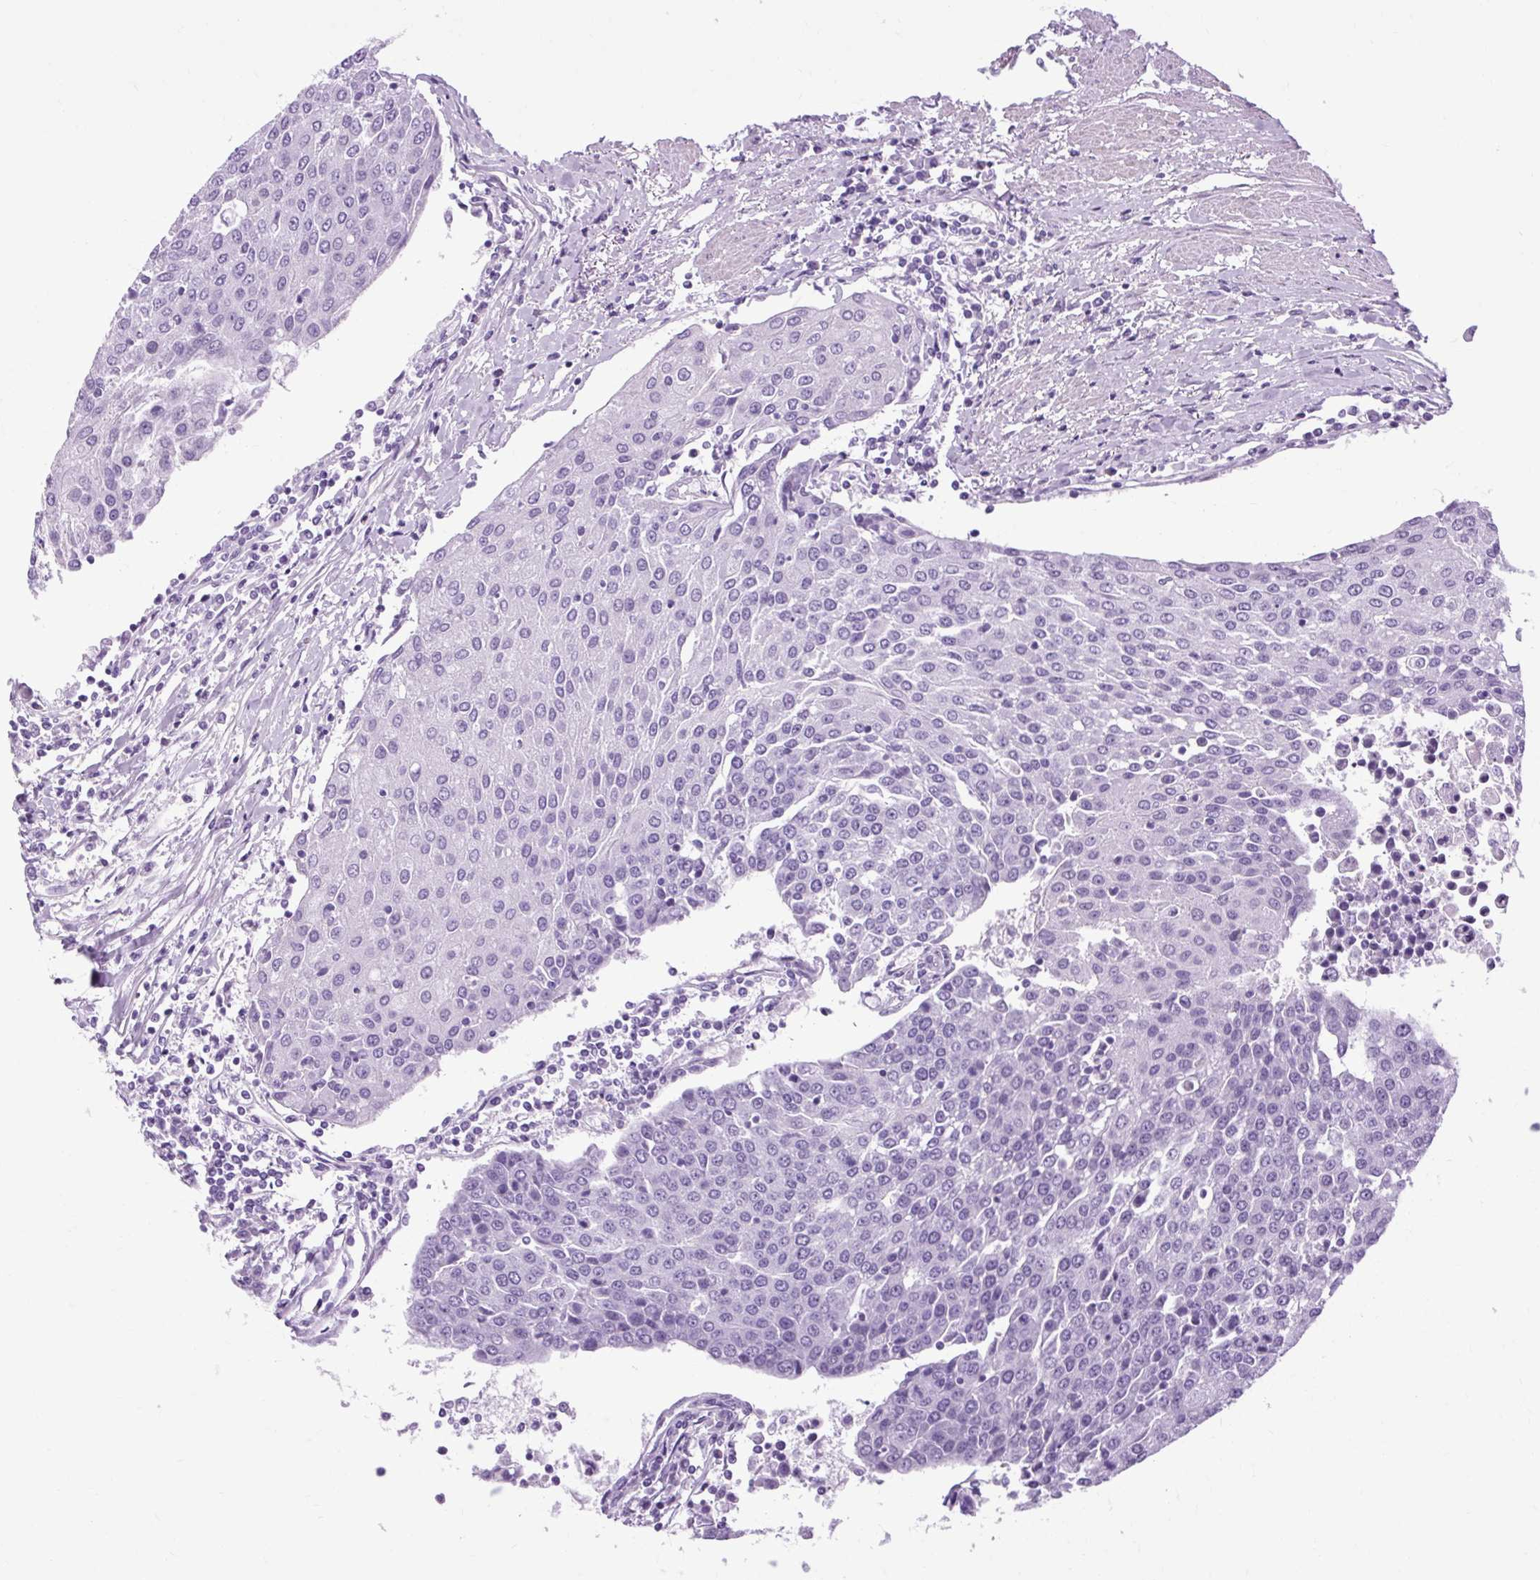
{"staining": {"intensity": "negative", "quantity": "none", "location": "none"}, "tissue": "urothelial cancer", "cell_type": "Tumor cells", "image_type": "cancer", "snomed": [{"axis": "morphology", "description": "Urothelial carcinoma, High grade"}, {"axis": "topography", "description": "Urinary bladder"}], "caption": "This is a image of IHC staining of urothelial carcinoma (high-grade), which shows no expression in tumor cells.", "gene": "OOEP", "patient": {"sex": "female", "age": 85}}